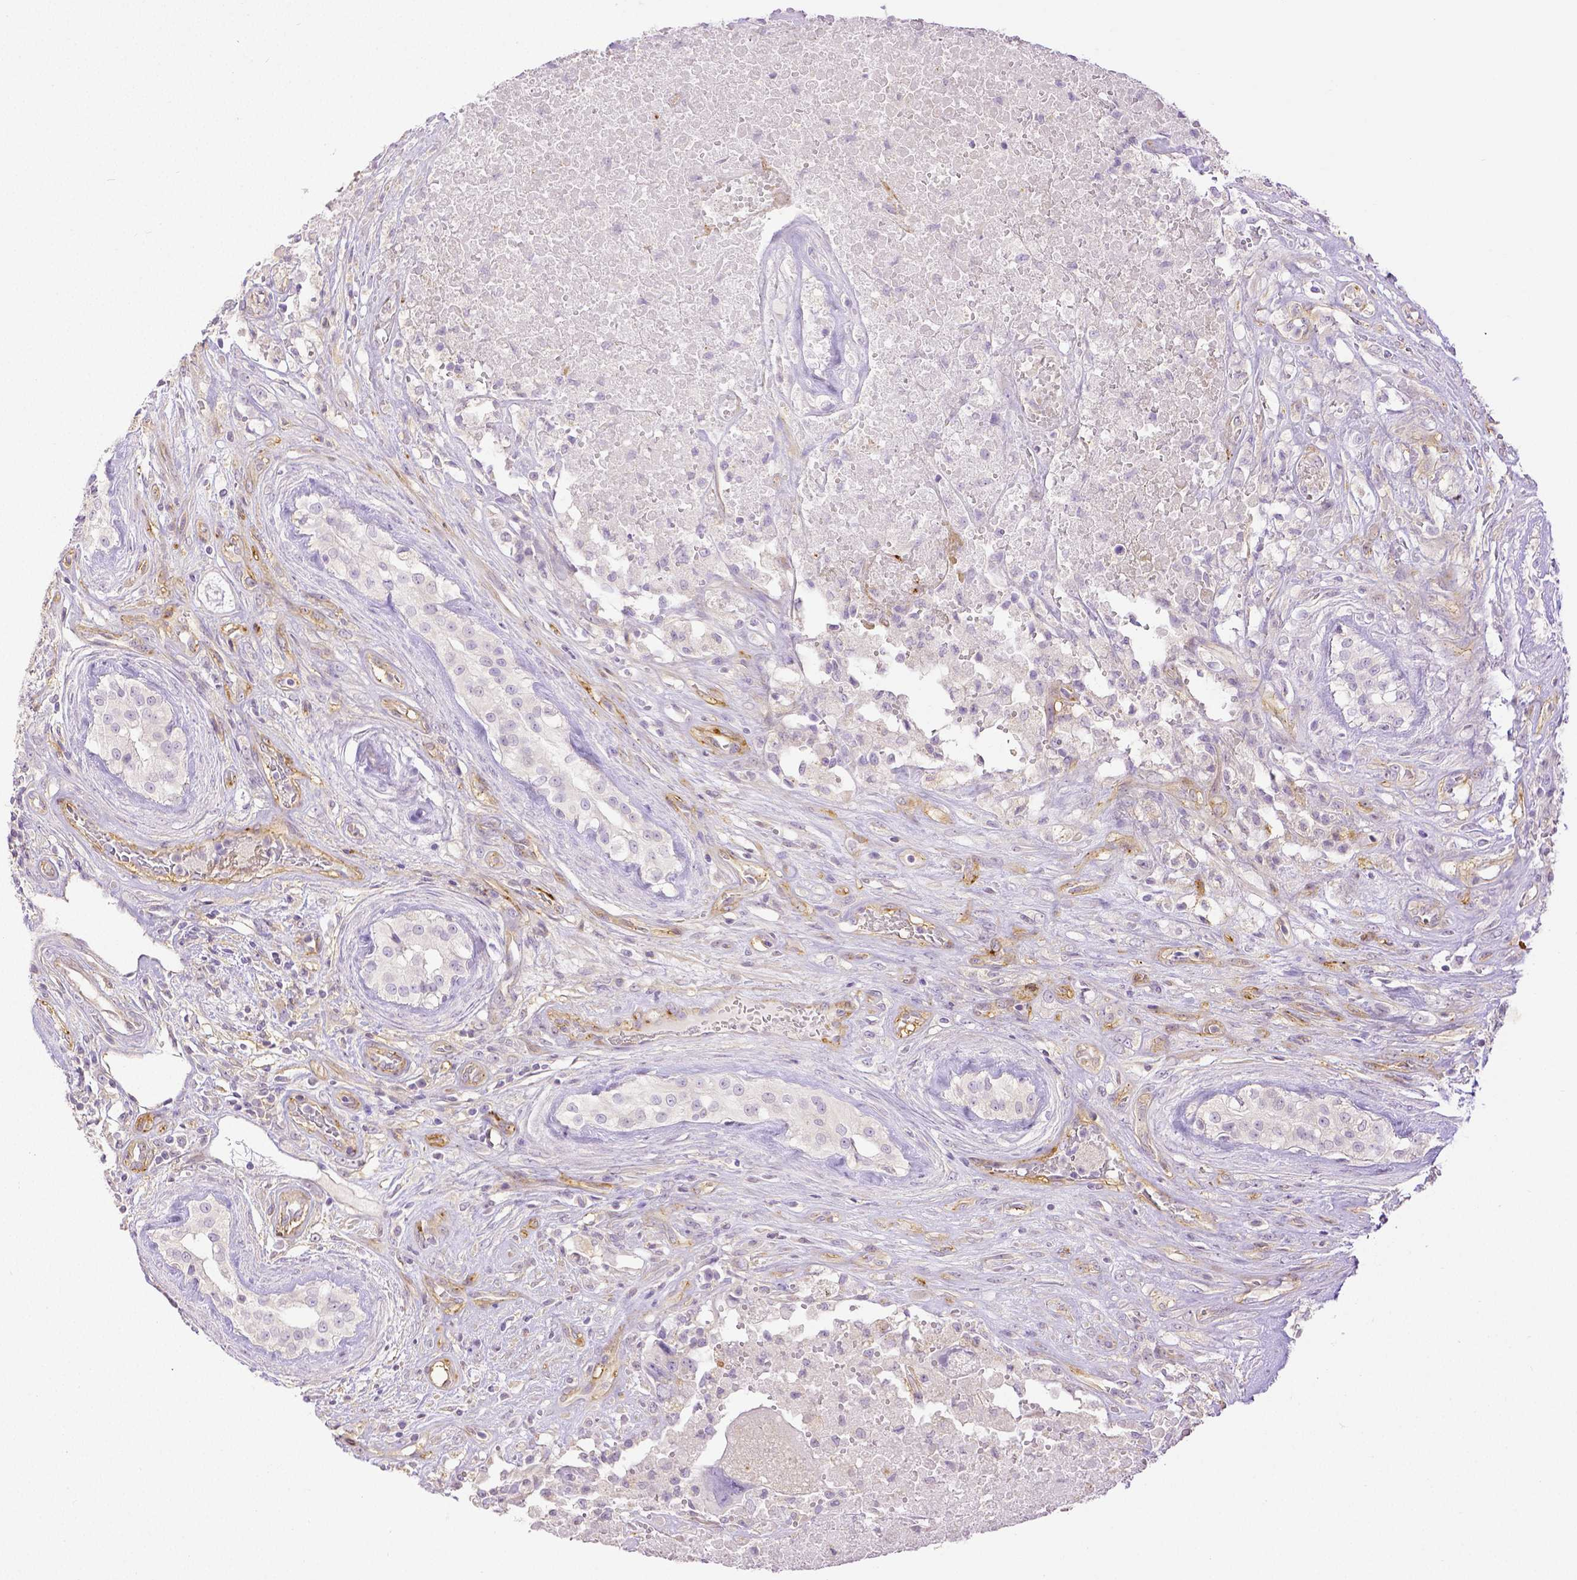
{"staining": {"intensity": "negative", "quantity": "none", "location": "none"}, "tissue": "testis cancer", "cell_type": "Tumor cells", "image_type": "cancer", "snomed": [{"axis": "morphology", "description": "Carcinoma, Embryonal, NOS"}, {"axis": "topography", "description": "Testis"}], "caption": "This is an immunohistochemistry (IHC) histopathology image of human testis cancer. There is no expression in tumor cells.", "gene": "THY1", "patient": {"sex": "male", "age": 24}}